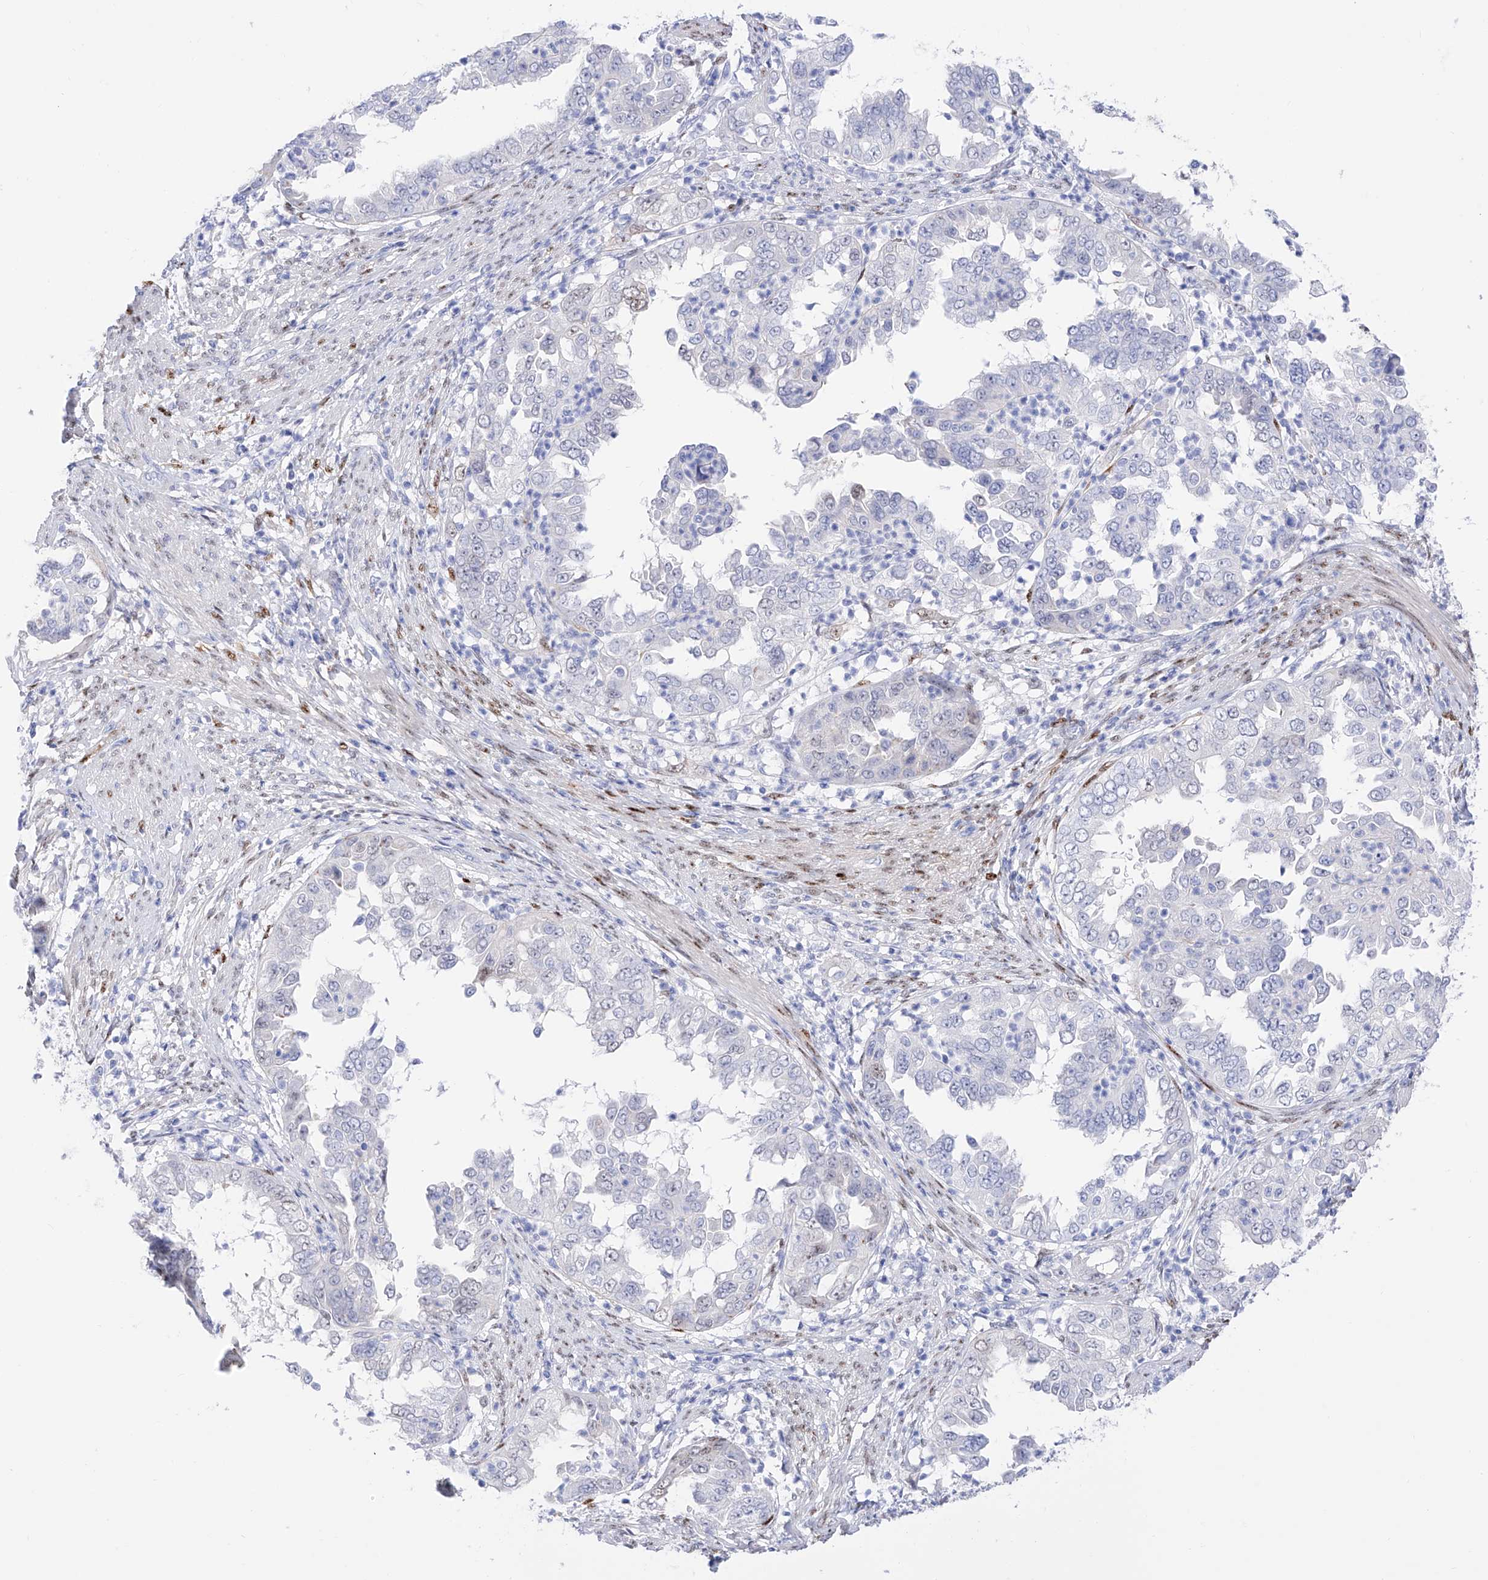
{"staining": {"intensity": "negative", "quantity": "none", "location": "none"}, "tissue": "endometrial cancer", "cell_type": "Tumor cells", "image_type": "cancer", "snomed": [{"axis": "morphology", "description": "Adenocarcinoma, NOS"}, {"axis": "topography", "description": "Endometrium"}], "caption": "Endometrial cancer (adenocarcinoma) was stained to show a protein in brown. There is no significant expression in tumor cells.", "gene": "TRPC7", "patient": {"sex": "female", "age": 85}}